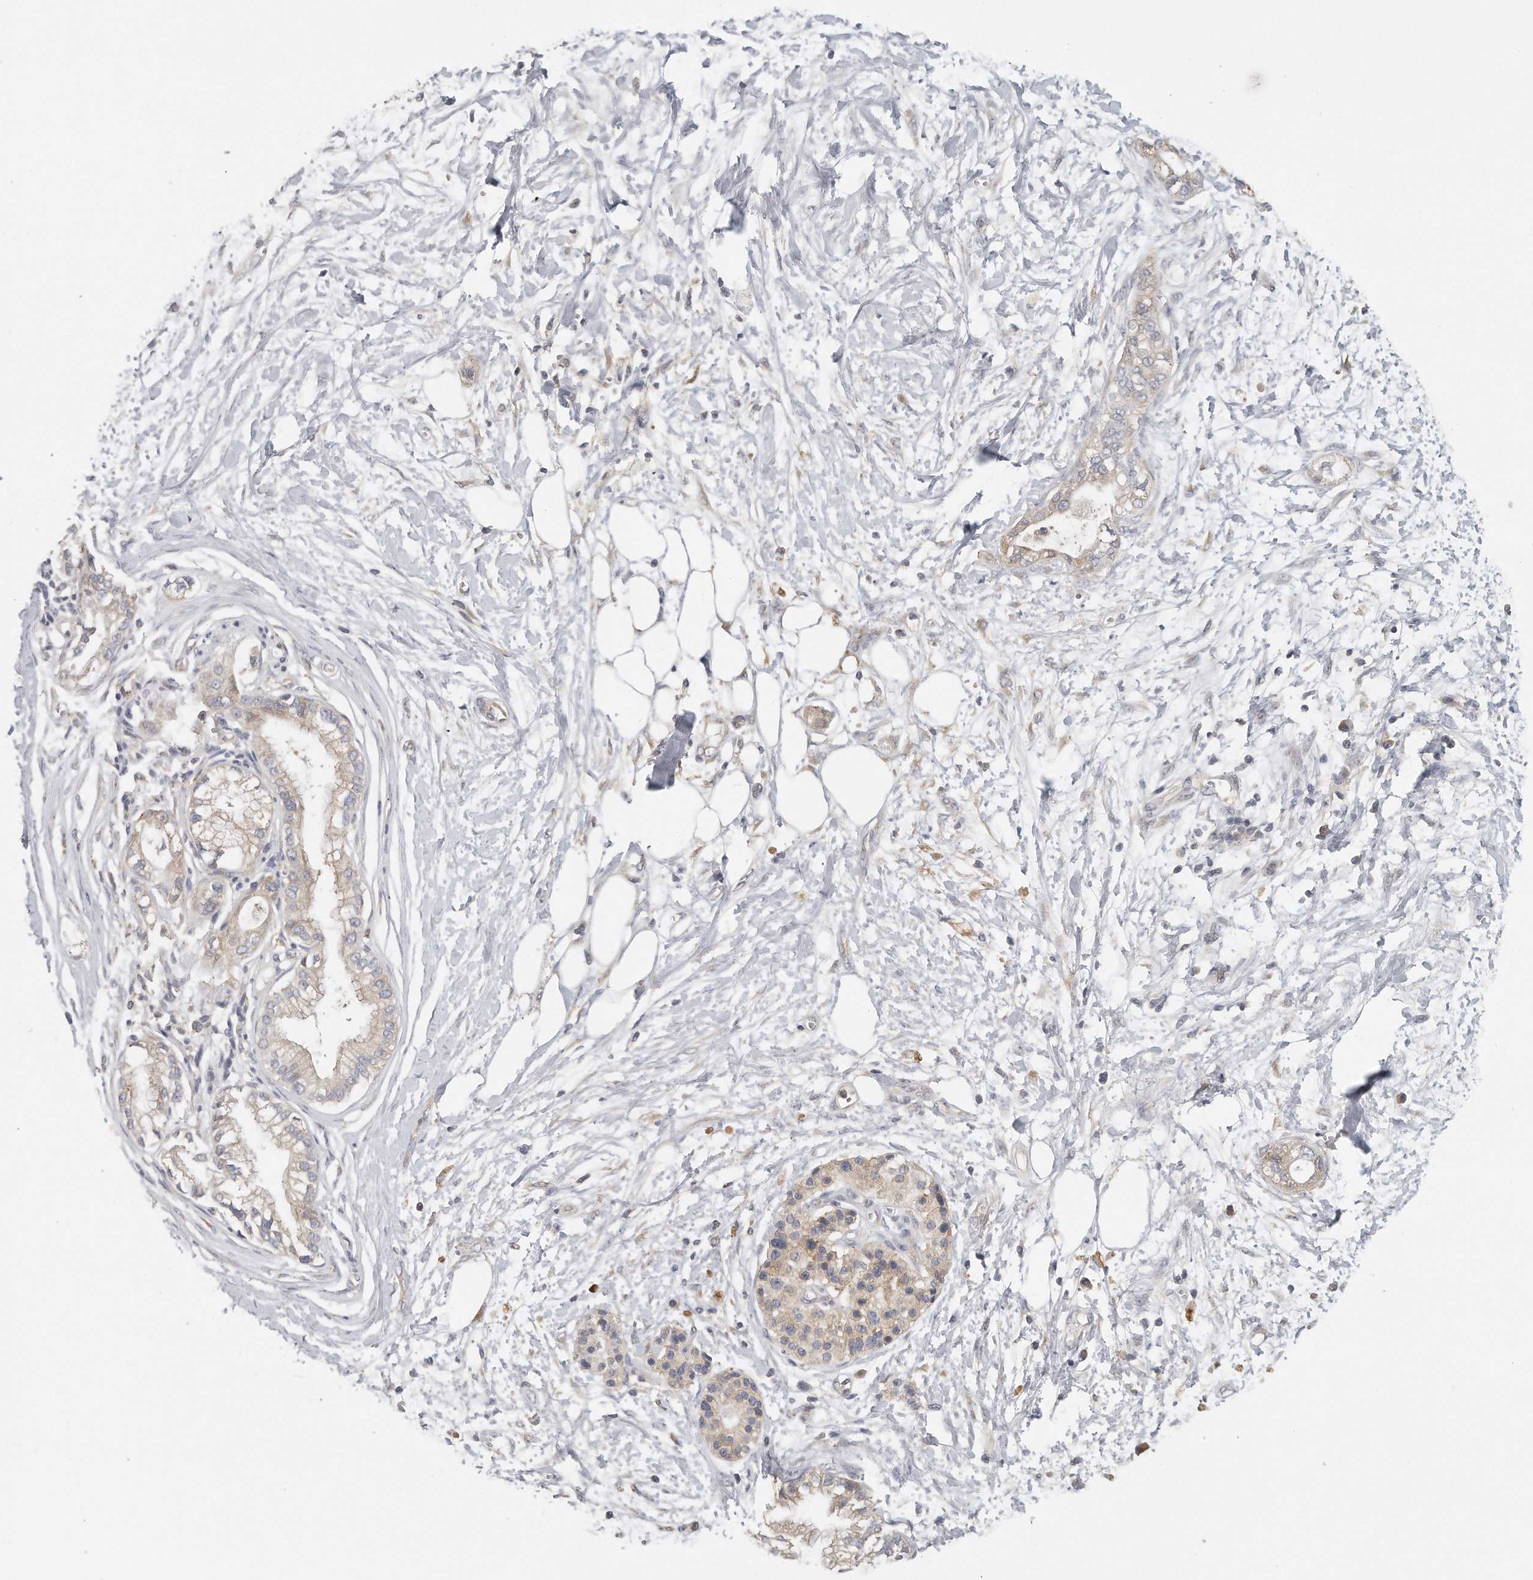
{"staining": {"intensity": "weak", "quantity": "<25%", "location": "cytoplasmic/membranous"}, "tissue": "pancreatic cancer", "cell_type": "Tumor cells", "image_type": "cancer", "snomed": [{"axis": "morphology", "description": "Adenocarcinoma, NOS"}, {"axis": "topography", "description": "Pancreas"}], "caption": "Immunohistochemistry histopathology image of human pancreatic cancer (adenocarcinoma) stained for a protein (brown), which displays no staining in tumor cells. (Immunohistochemistry (ihc), brightfield microscopy, high magnification).", "gene": "EIF3I", "patient": {"sex": "male", "age": 68}}